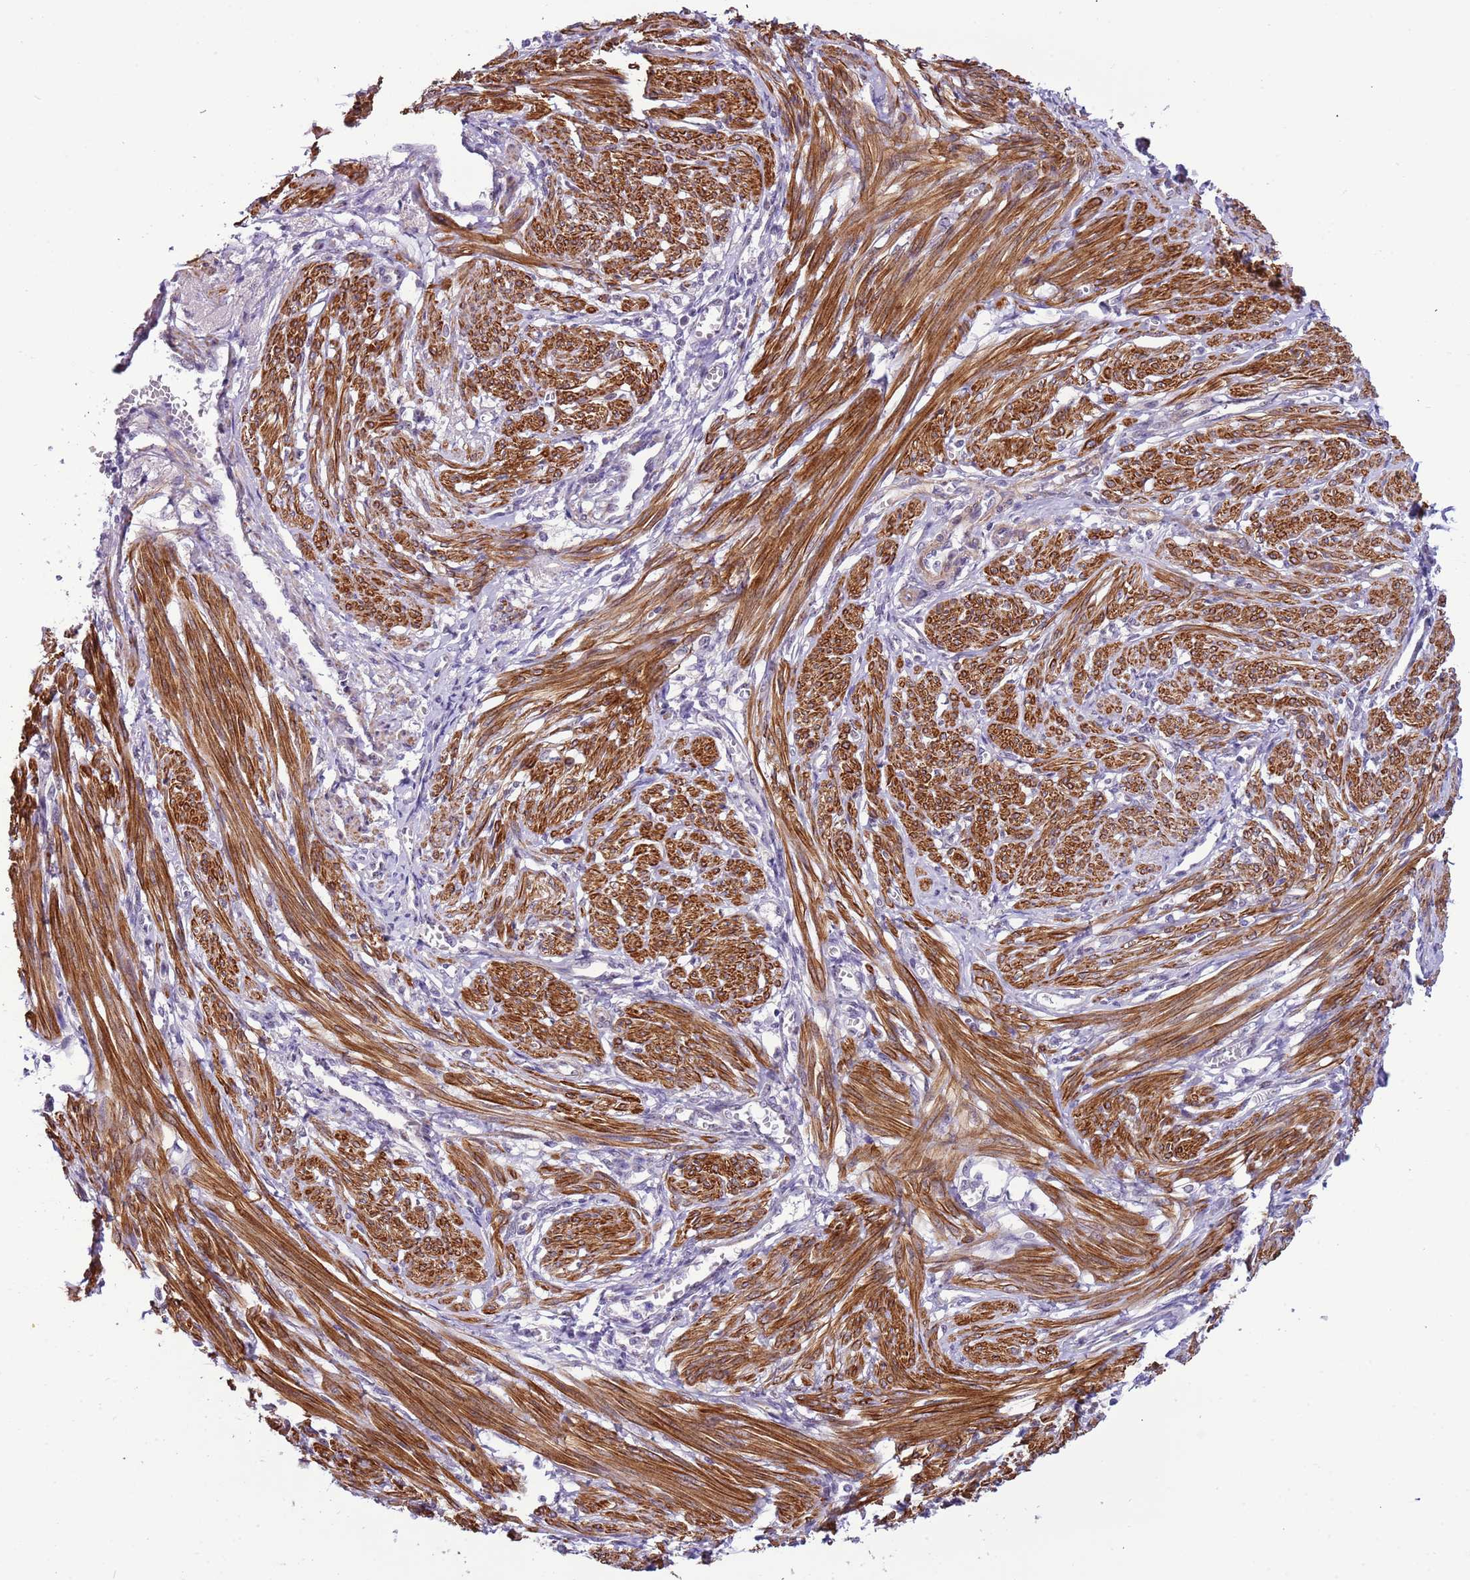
{"staining": {"intensity": "strong", "quantity": "25%-75%", "location": "cytoplasmic/membranous"}, "tissue": "smooth muscle", "cell_type": "Smooth muscle cells", "image_type": "normal", "snomed": [{"axis": "morphology", "description": "Normal tissue, NOS"}, {"axis": "topography", "description": "Smooth muscle"}], "caption": "This image exhibits immunohistochemistry staining of unremarkable human smooth muscle, with high strong cytoplasmic/membranous expression in approximately 25%-75% of smooth muscle cells.", "gene": "PLEKHH1", "patient": {"sex": "female", "age": 39}}